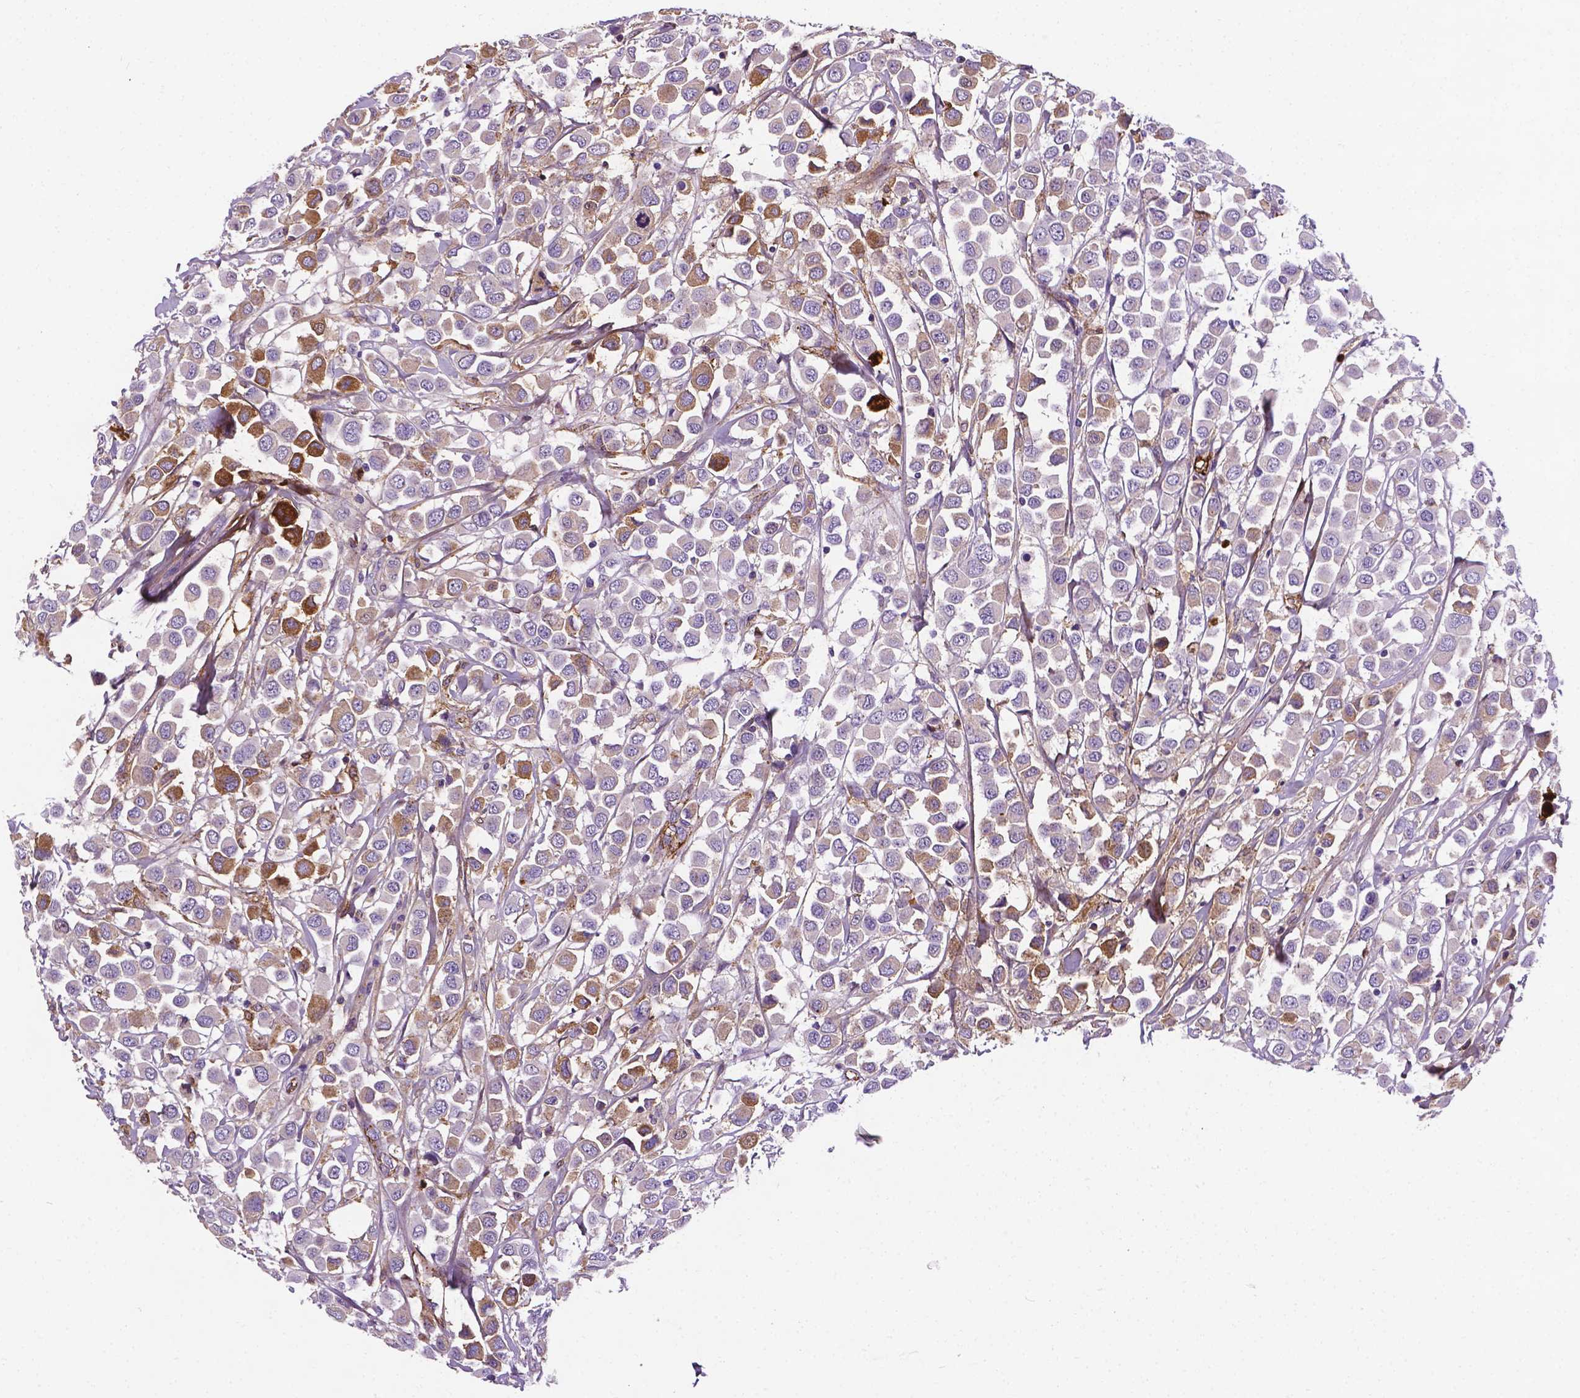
{"staining": {"intensity": "moderate", "quantity": "<25%", "location": "cytoplasmic/membranous"}, "tissue": "breast cancer", "cell_type": "Tumor cells", "image_type": "cancer", "snomed": [{"axis": "morphology", "description": "Duct carcinoma"}, {"axis": "topography", "description": "Breast"}], "caption": "Approximately <25% of tumor cells in human breast cancer (infiltrating ductal carcinoma) exhibit moderate cytoplasmic/membranous protein staining as visualized by brown immunohistochemical staining.", "gene": "APOE", "patient": {"sex": "female", "age": 61}}